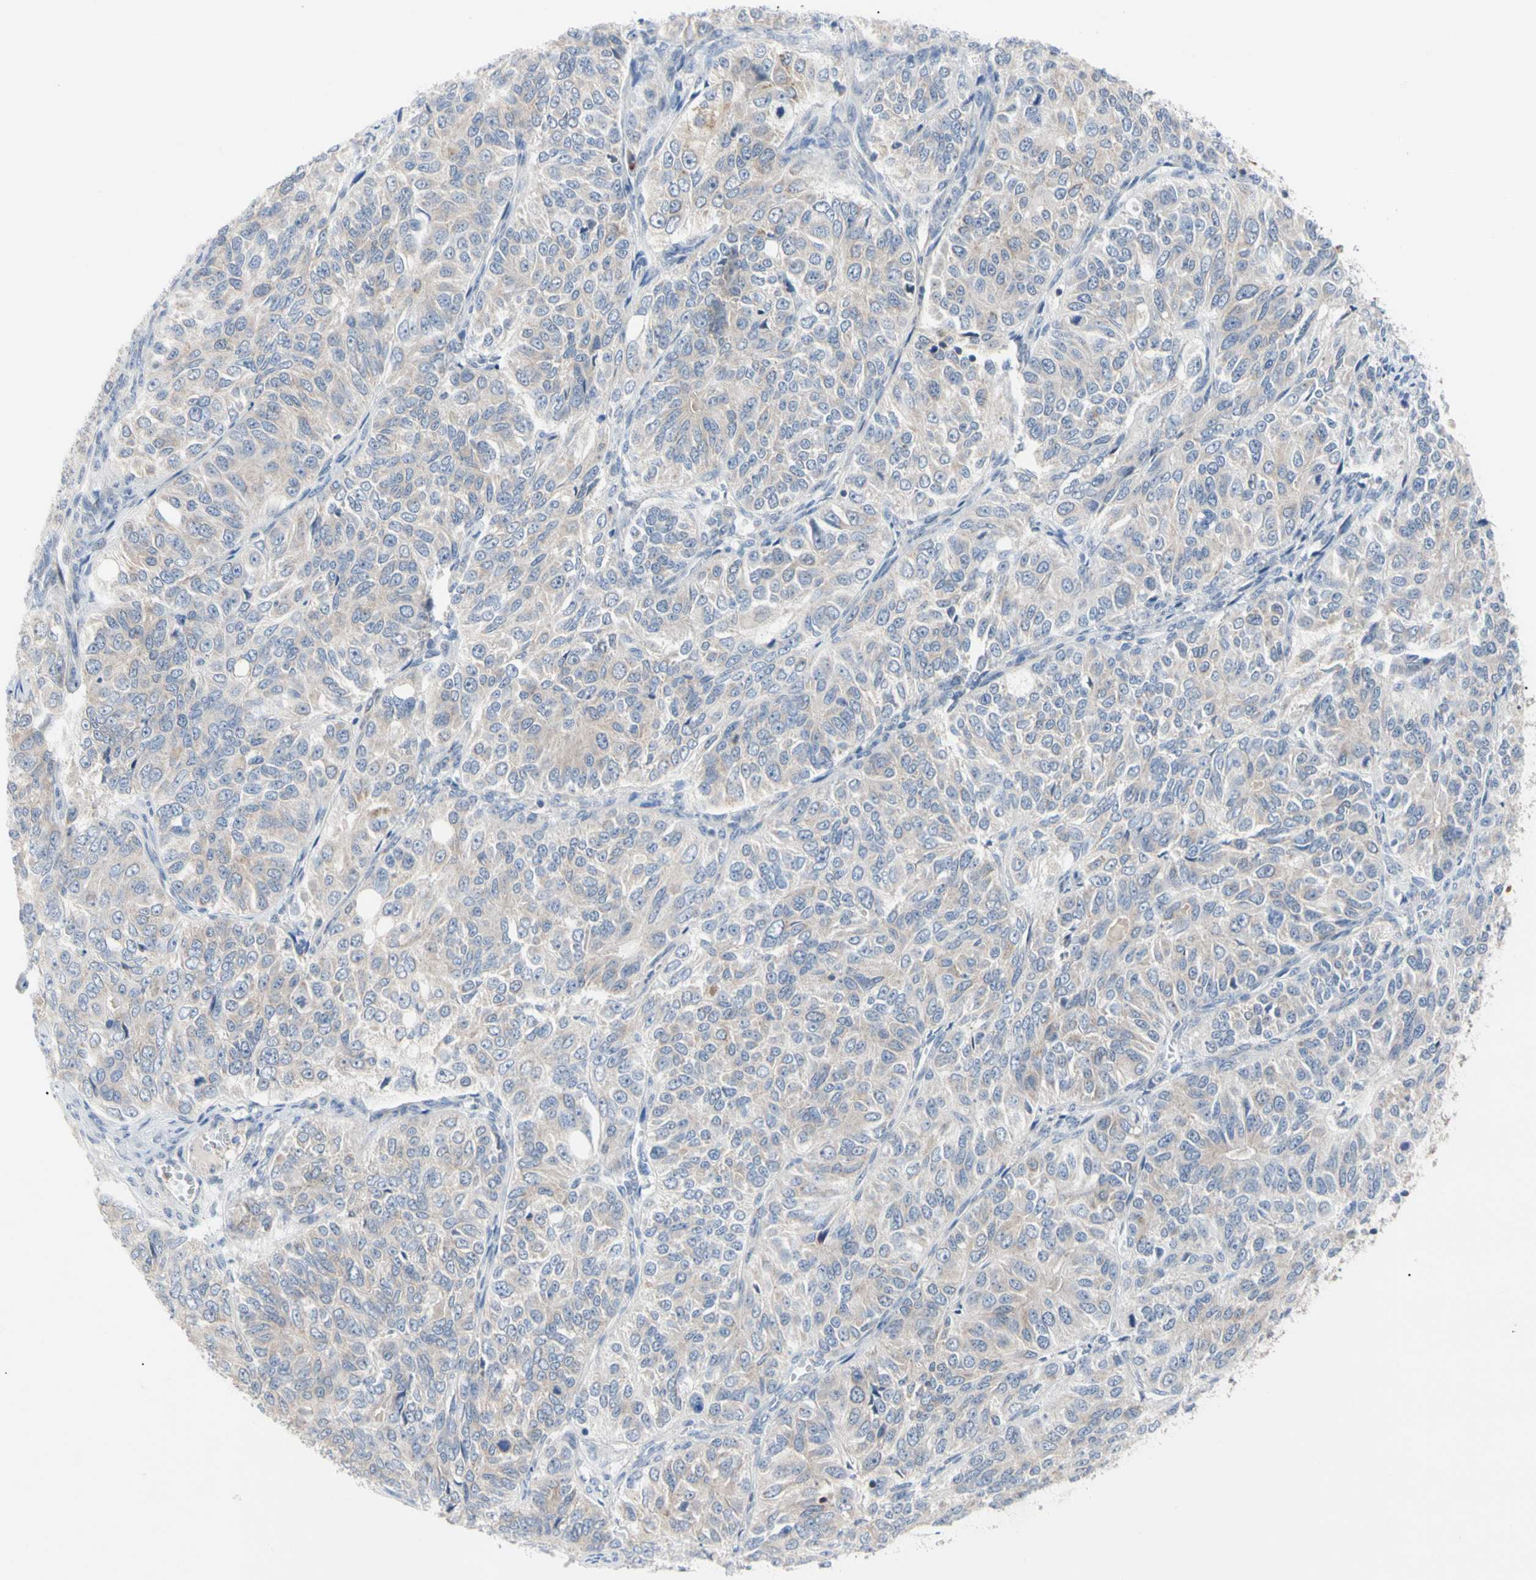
{"staining": {"intensity": "weak", "quantity": "<25%", "location": "cytoplasmic/membranous"}, "tissue": "ovarian cancer", "cell_type": "Tumor cells", "image_type": "cancer", "snomed": [{"axis": "morphology", "description": "Carcinoma, endometroid"}, {"axis": "topography", "description": "Ovary"}], "caption": "Tumor cells show no significant positivity in endometroid carcinoma (ovarian). Brightfield microscopy of immunohistochemistry (IHC) stained with DAB (3,3'-diaminobenzidine) (brown) and hematoxylin (blue), captured at high magnification.", "gene": "MCL1", "patient": {"sex": "female", "age": 51}}